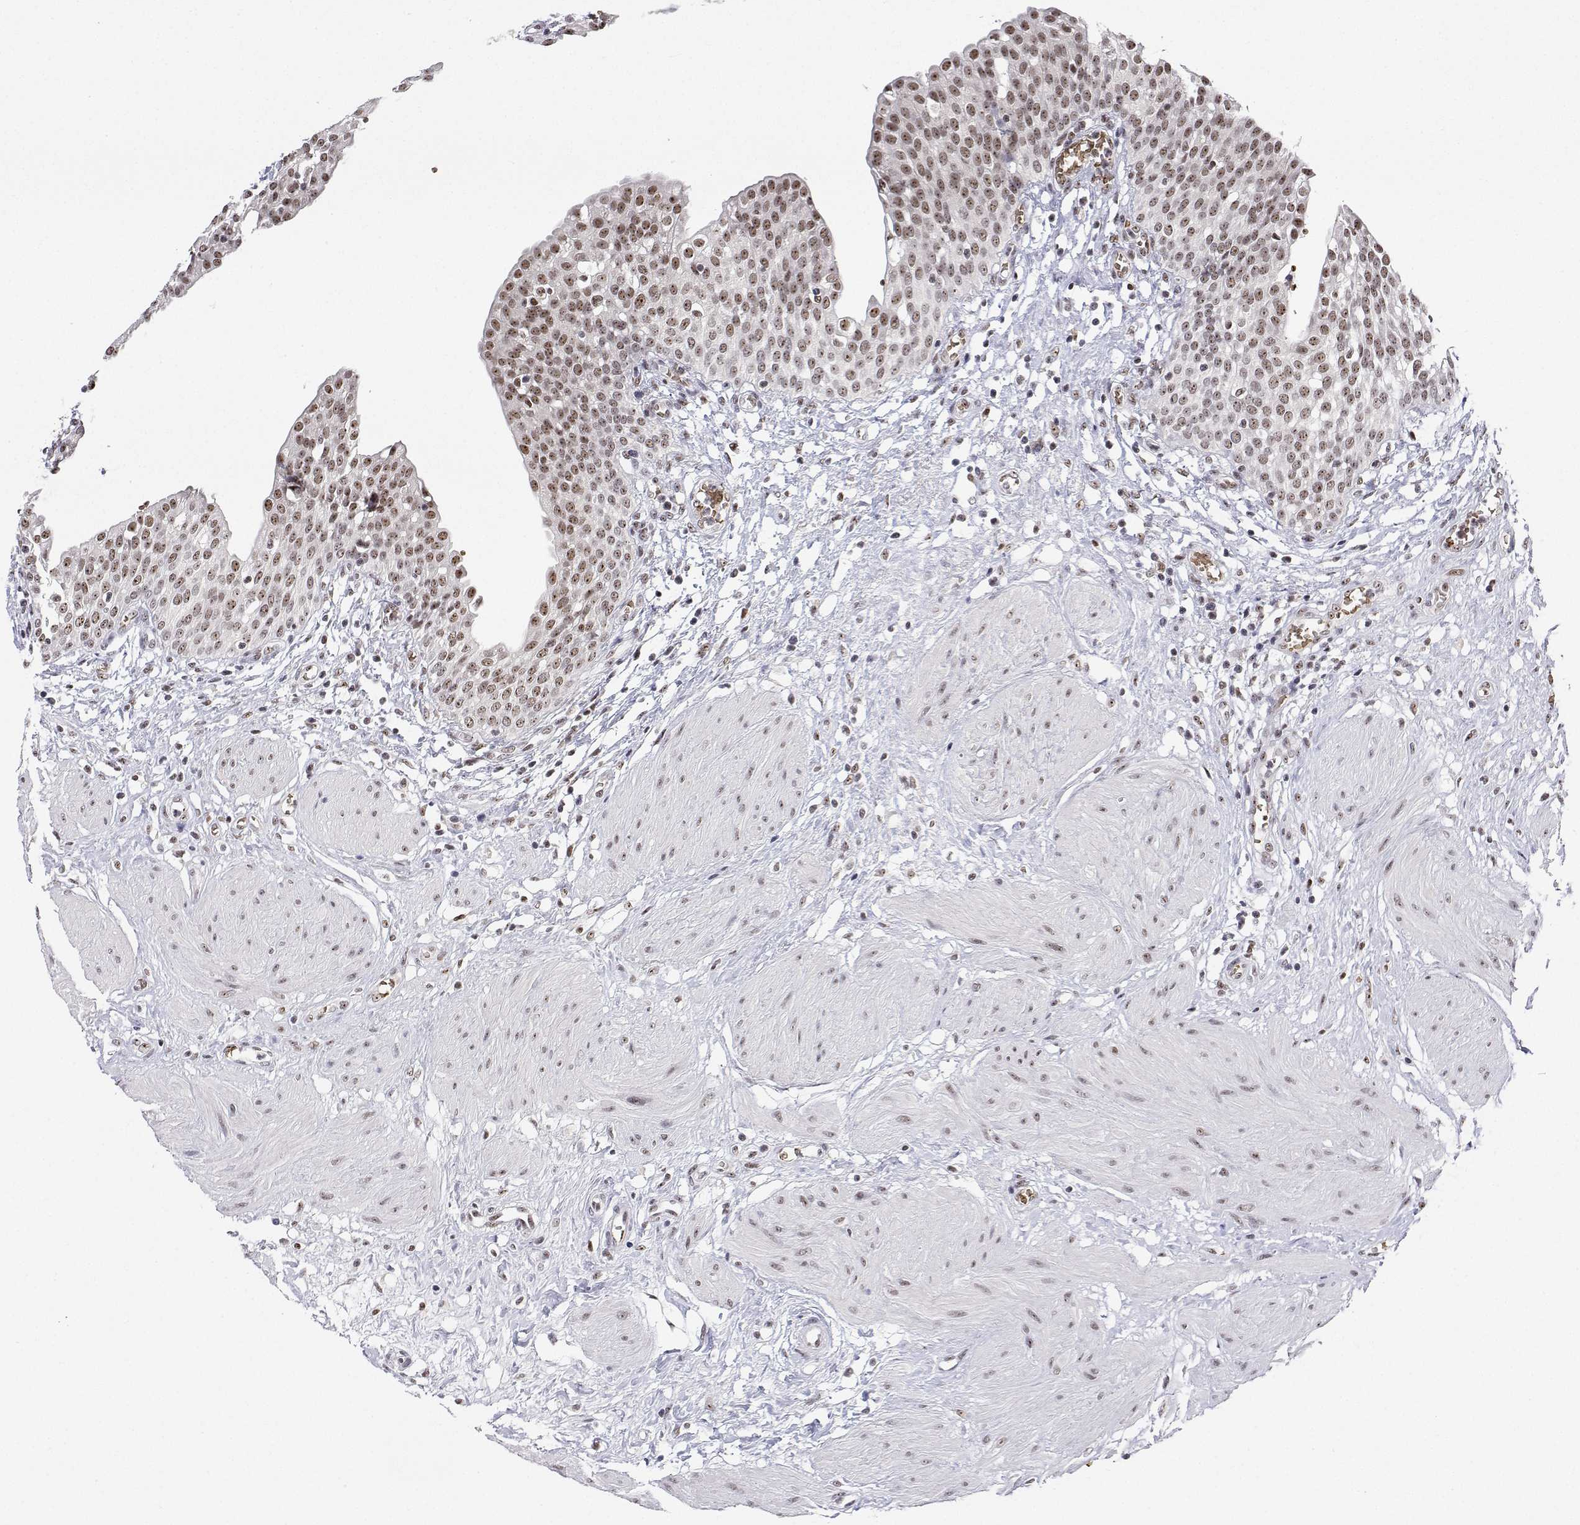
{"staining": {"intensity": "moderate", "quantity": ">75%", "location": "nuclear"}, "tissue": "urinary bladder", "cell_type": "Urothelial cells", "image_type": "normal", "snomed": [{"axis": "morphology", "description": "Normal tissue, NOS"}, {"axis": "topography", "description": "Urinary bladder"}], "caption": "Moderate nuclear protein staining is identified in approximately >75% of urothelial cells in urinary bladder. (DAB IHC, brown staining for protein, blue staining for nuclei).", "gene": "ADAR", "patient": {"sex": "male", "age": 55}}